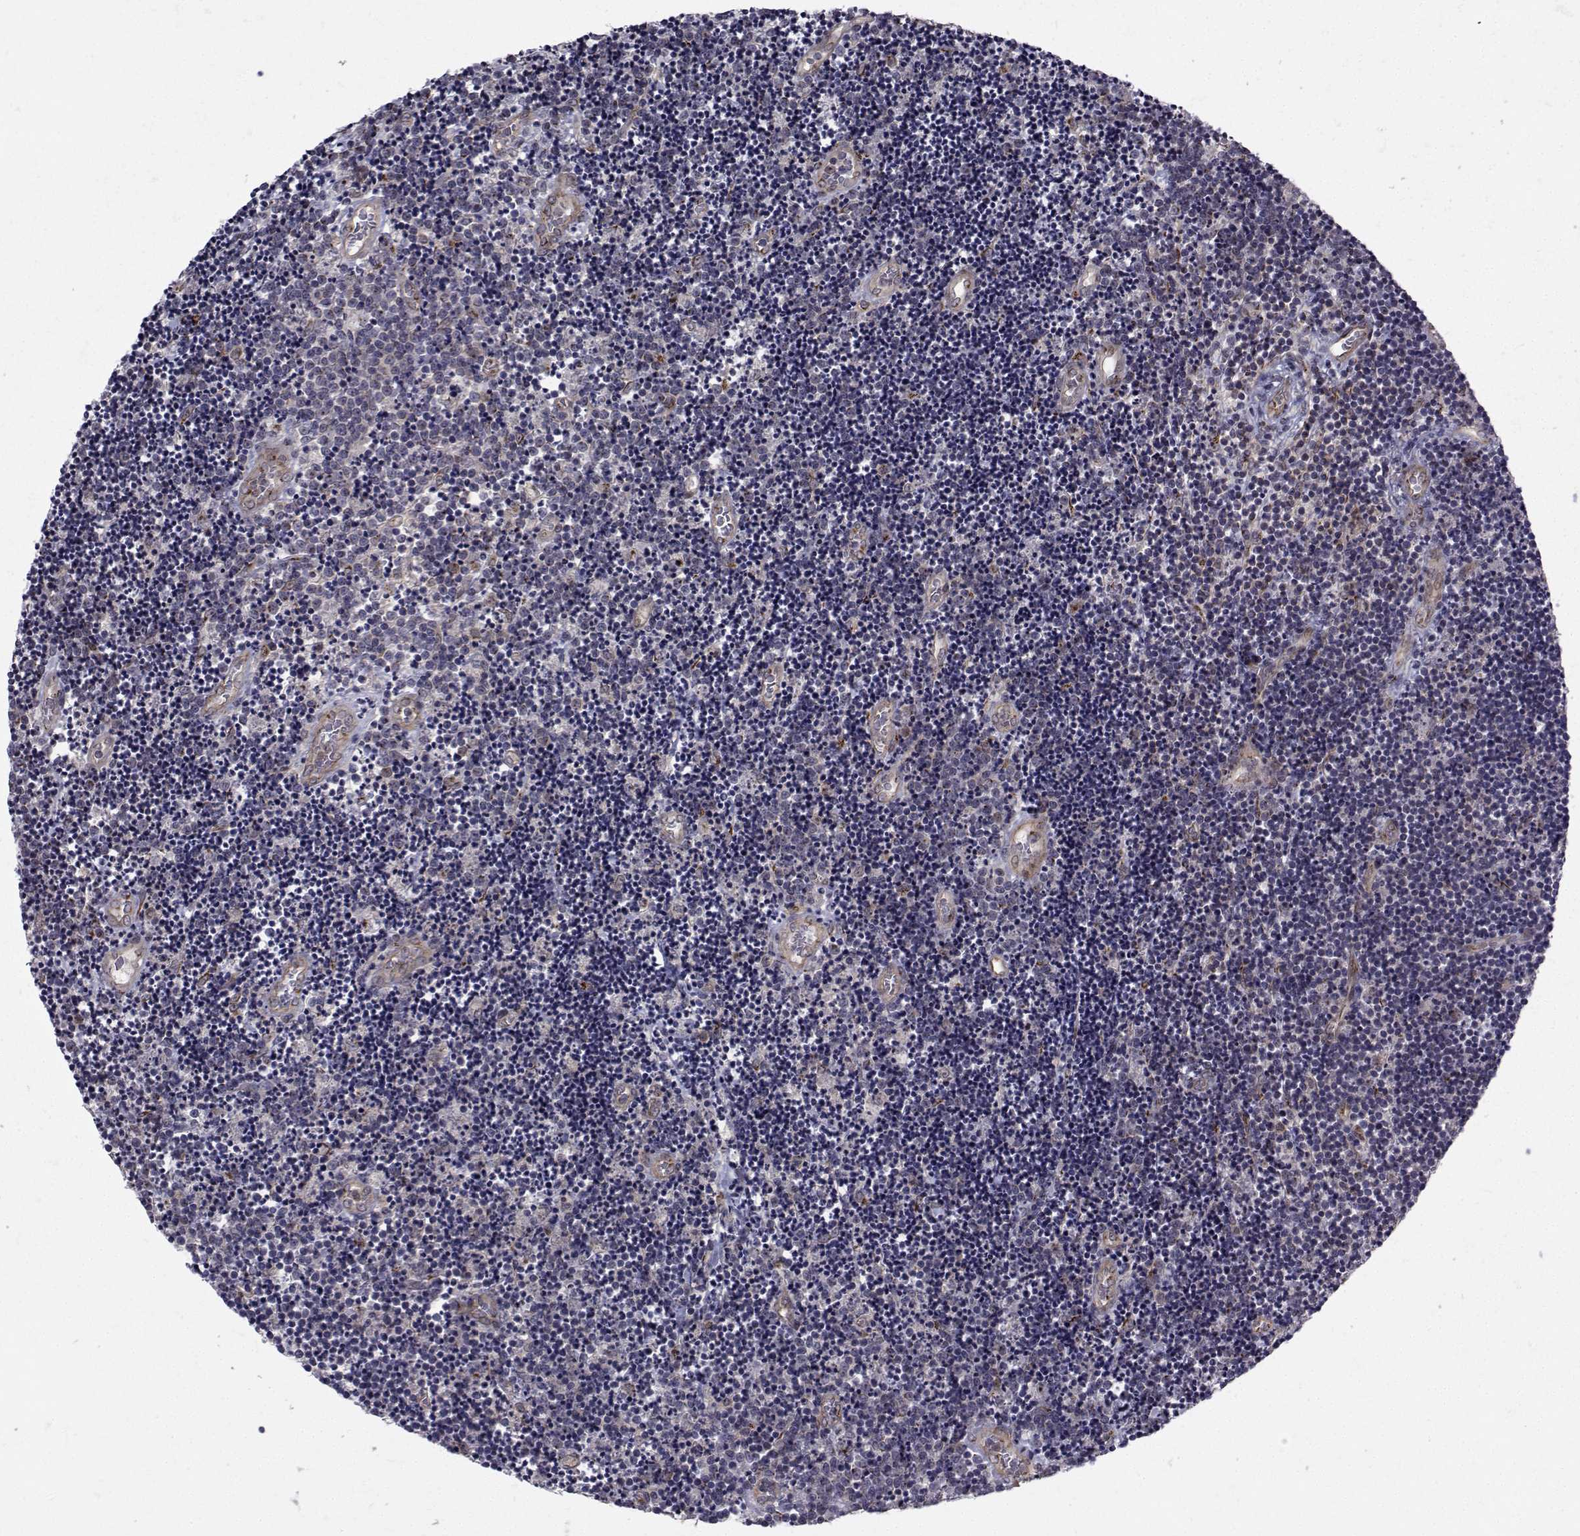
{"staining": {"intensity": "negative", "quantity": "none", "location": "none"}, "tissue": "lymphoma", "cell_type": "Tumor cells", "image_type": "cancer", "snomed": [{"axis": "morphology", "description": "Malignant lymphoma, non-Hodgkin's type, Low grade"}, {"axis": "topography", "description": "Brain"}], "caption": "The photomicrograph reveals no significant staining in tumor cells of lymphoma.", "gene": "ATP6V1C2", "patient": {"sex": "female", "age": 66}}